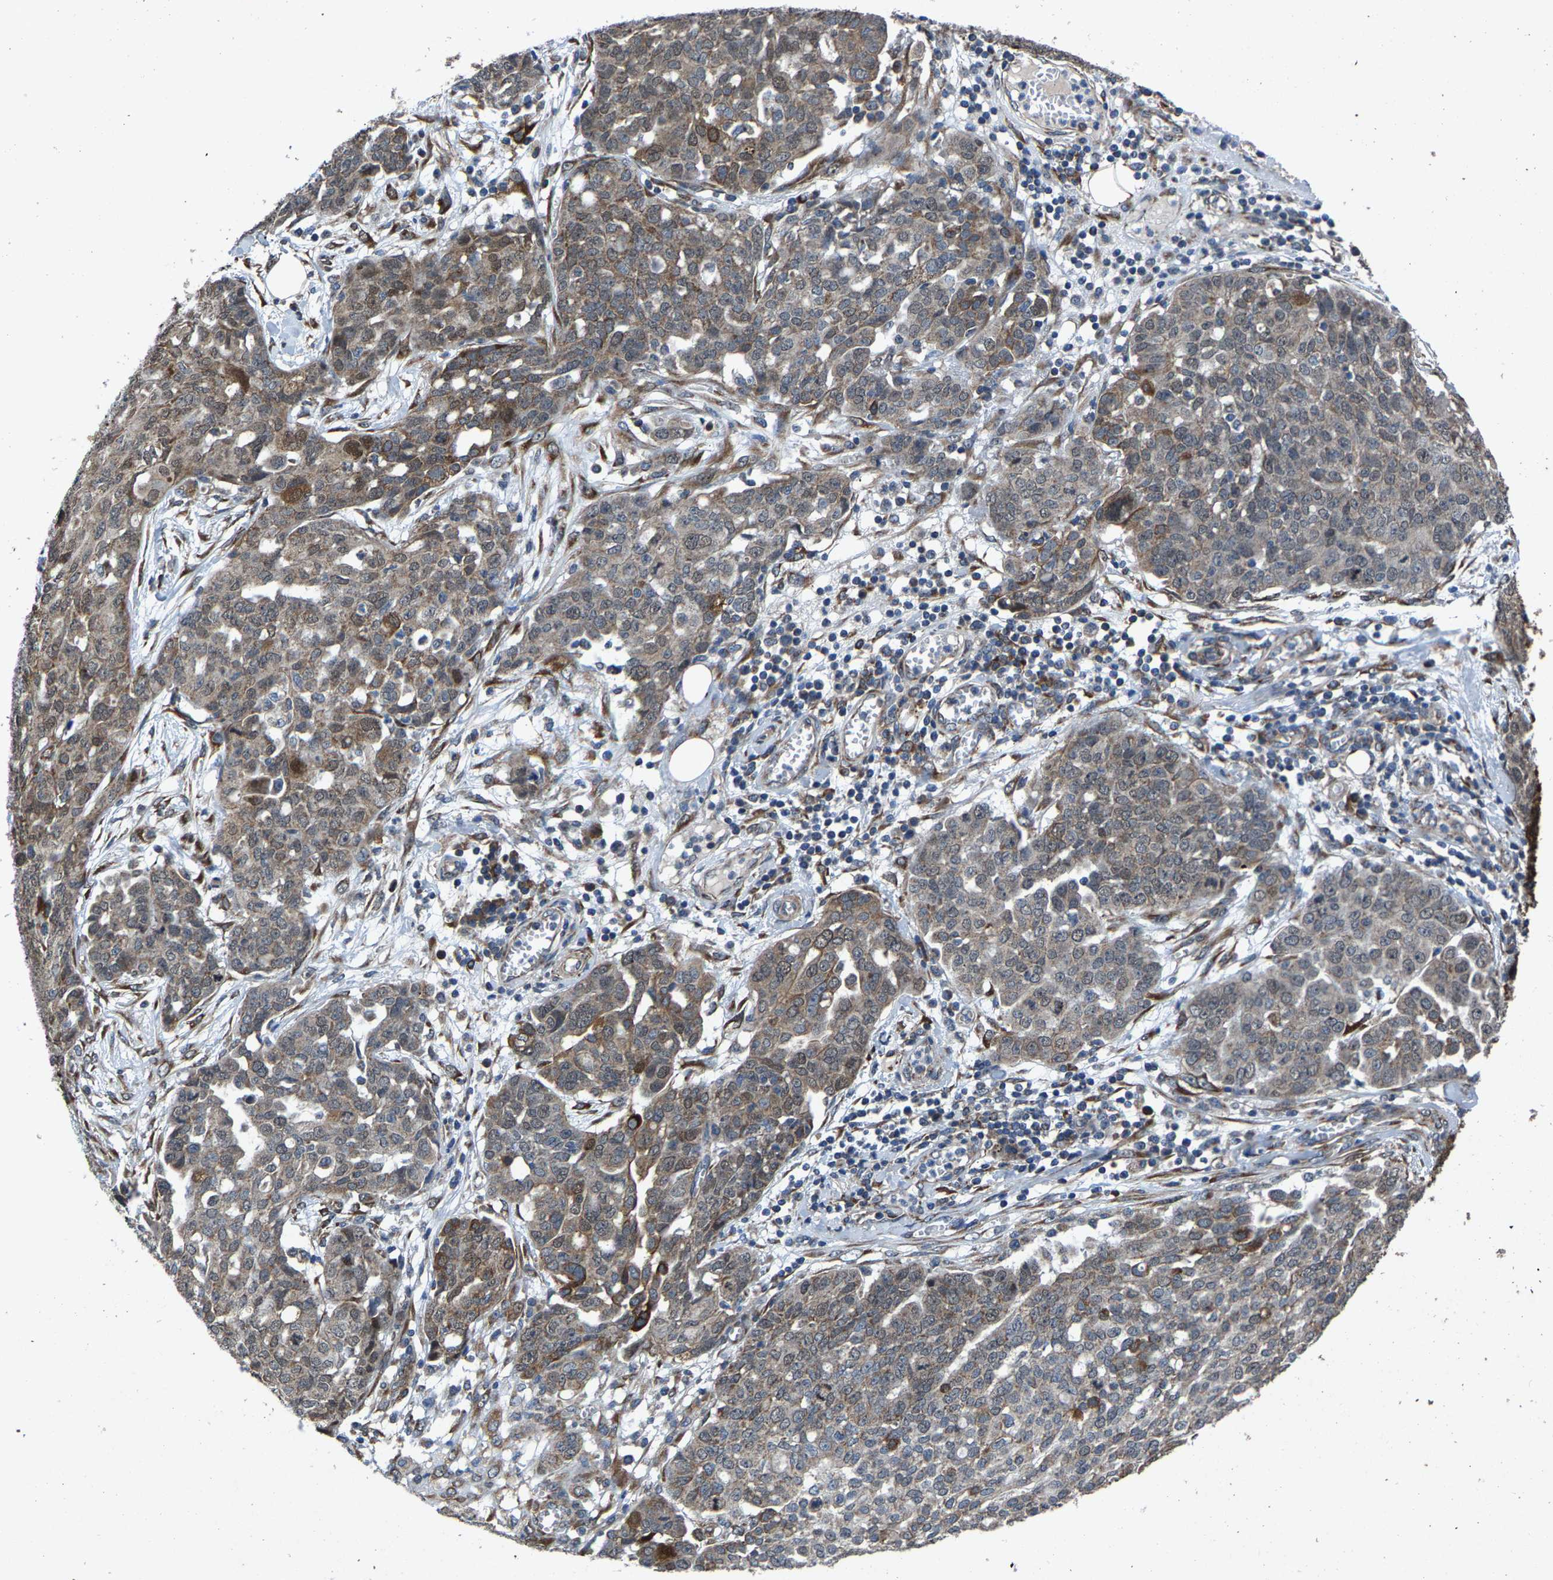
{"staining": {"intensity": "weak", "quantity": ">75%", "location": "cytoplasmic/membranous"}, "tissue": "ovarian cancer", "cell_type": "Tumor cells", "image_type": "cancer", "snomed": [{"axis": "morphology", "description": "Cystadenocarcinoma, serous, NOS"}, {"axis": "topography", "description": "Soft tissue"}, {"axis": "topography", "description": "Ovary"}], "caption": "Ovarian cancer (serous cystadenocarcinoma) was stained to show a protein in brown. There is low levels of weak cytoplasmic/membranous expression in approximately >75% of tumor cells.", "gene": "PDP1", "patient": {"sex": "female", "age": 57}}